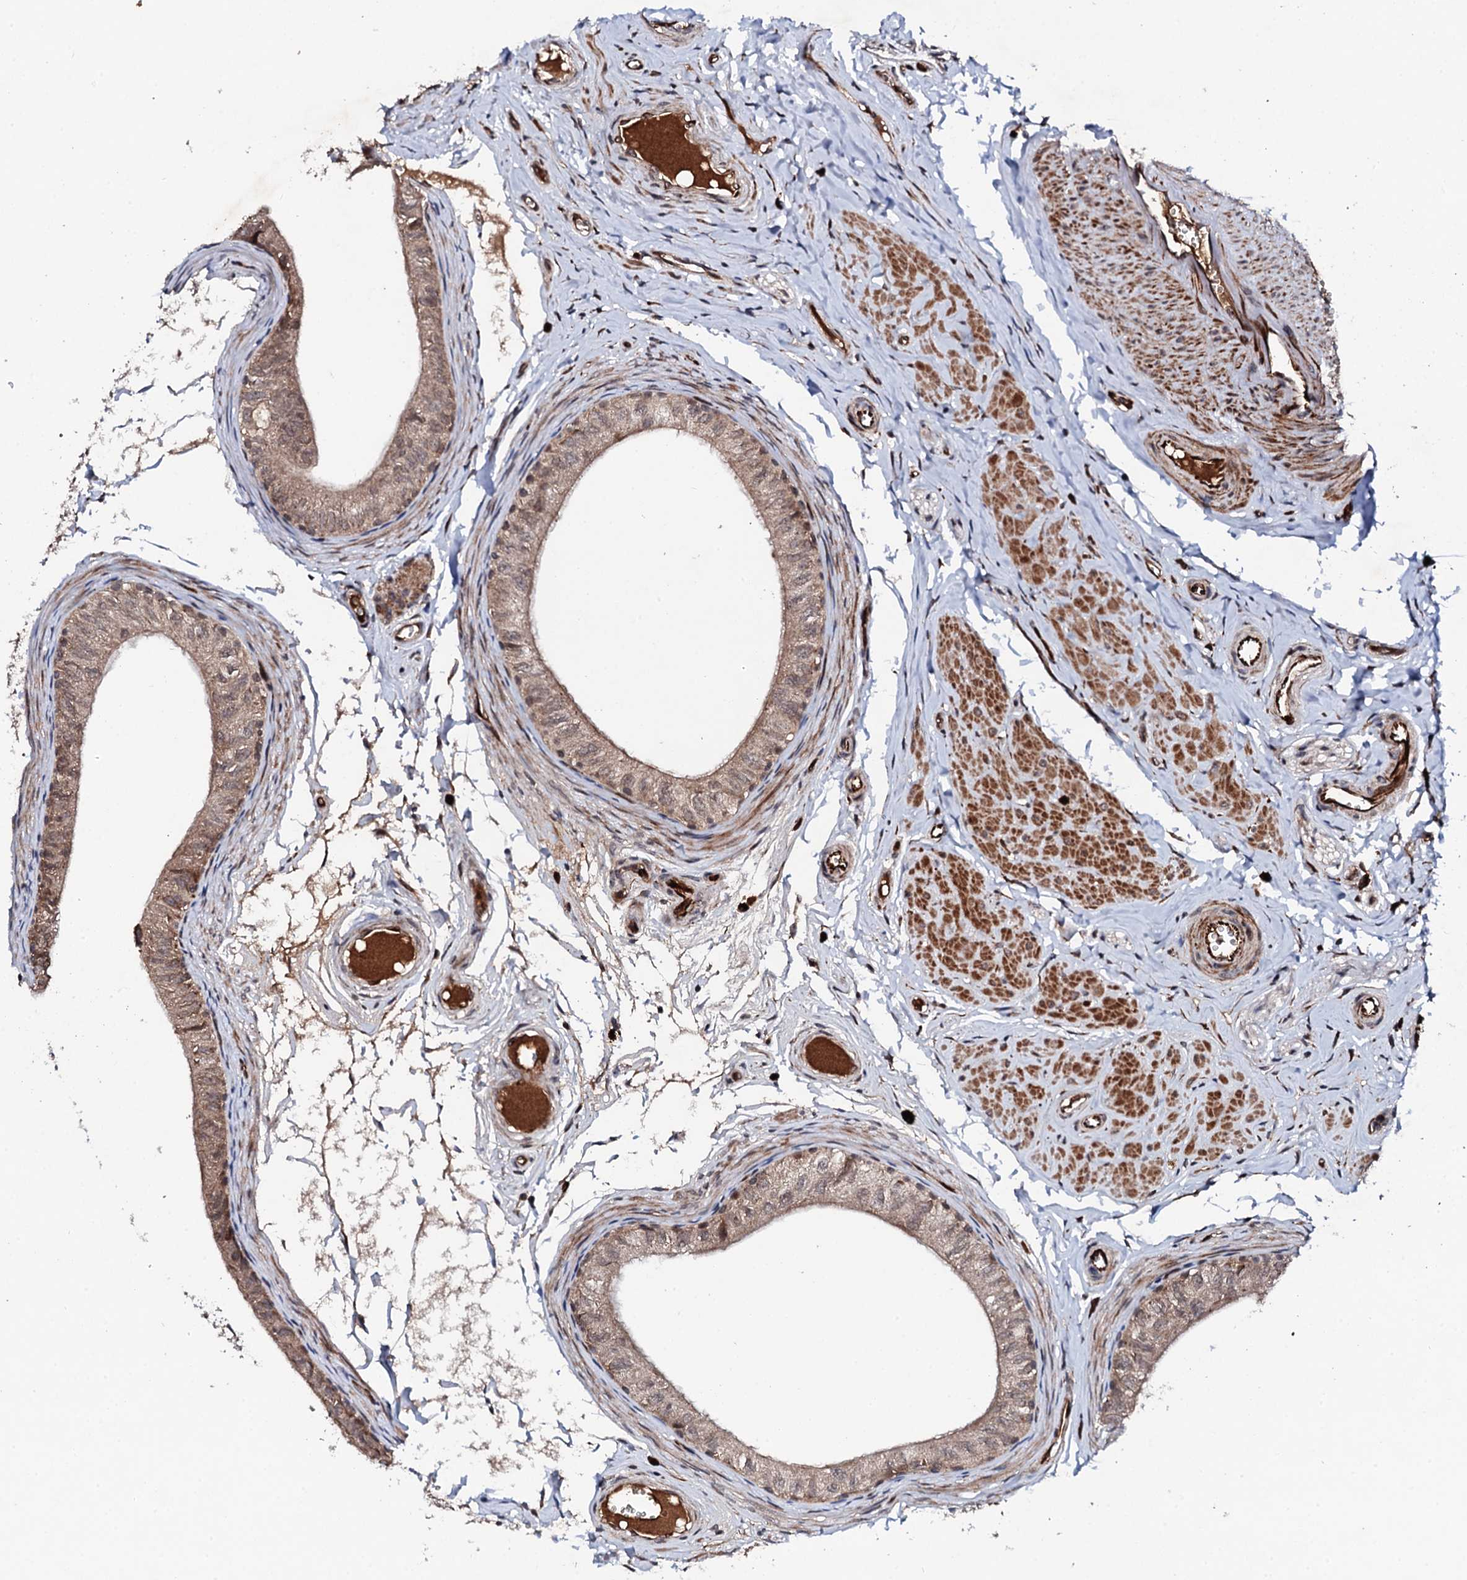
{"staining": {"intensity": "weak", "quantity": ">75%", "location": "cytoplasmic/membranous,nuclear"}, "tissue": "epididymis", "cell_type": "Glandular cells", "image_type": "normal", "snomed": [{"axis": "morphology", "description": "Normal tissue, NOS"}, {"axis": "topography", "description": "Epididymis"}], "caption": "Benign epididymis reveals weak cytoplasmic/membranous,nuclear expression in approximately >75% of glandular cells, visualized by immunohistochemistry. The staining was performed using DAB to visualize the protein expression in brown, while the nuclei were stained in blue with hematoxylin (Magnification: 20x).", "gene": "FAM111A", "patient": {"sex": "male", "age": 42}}